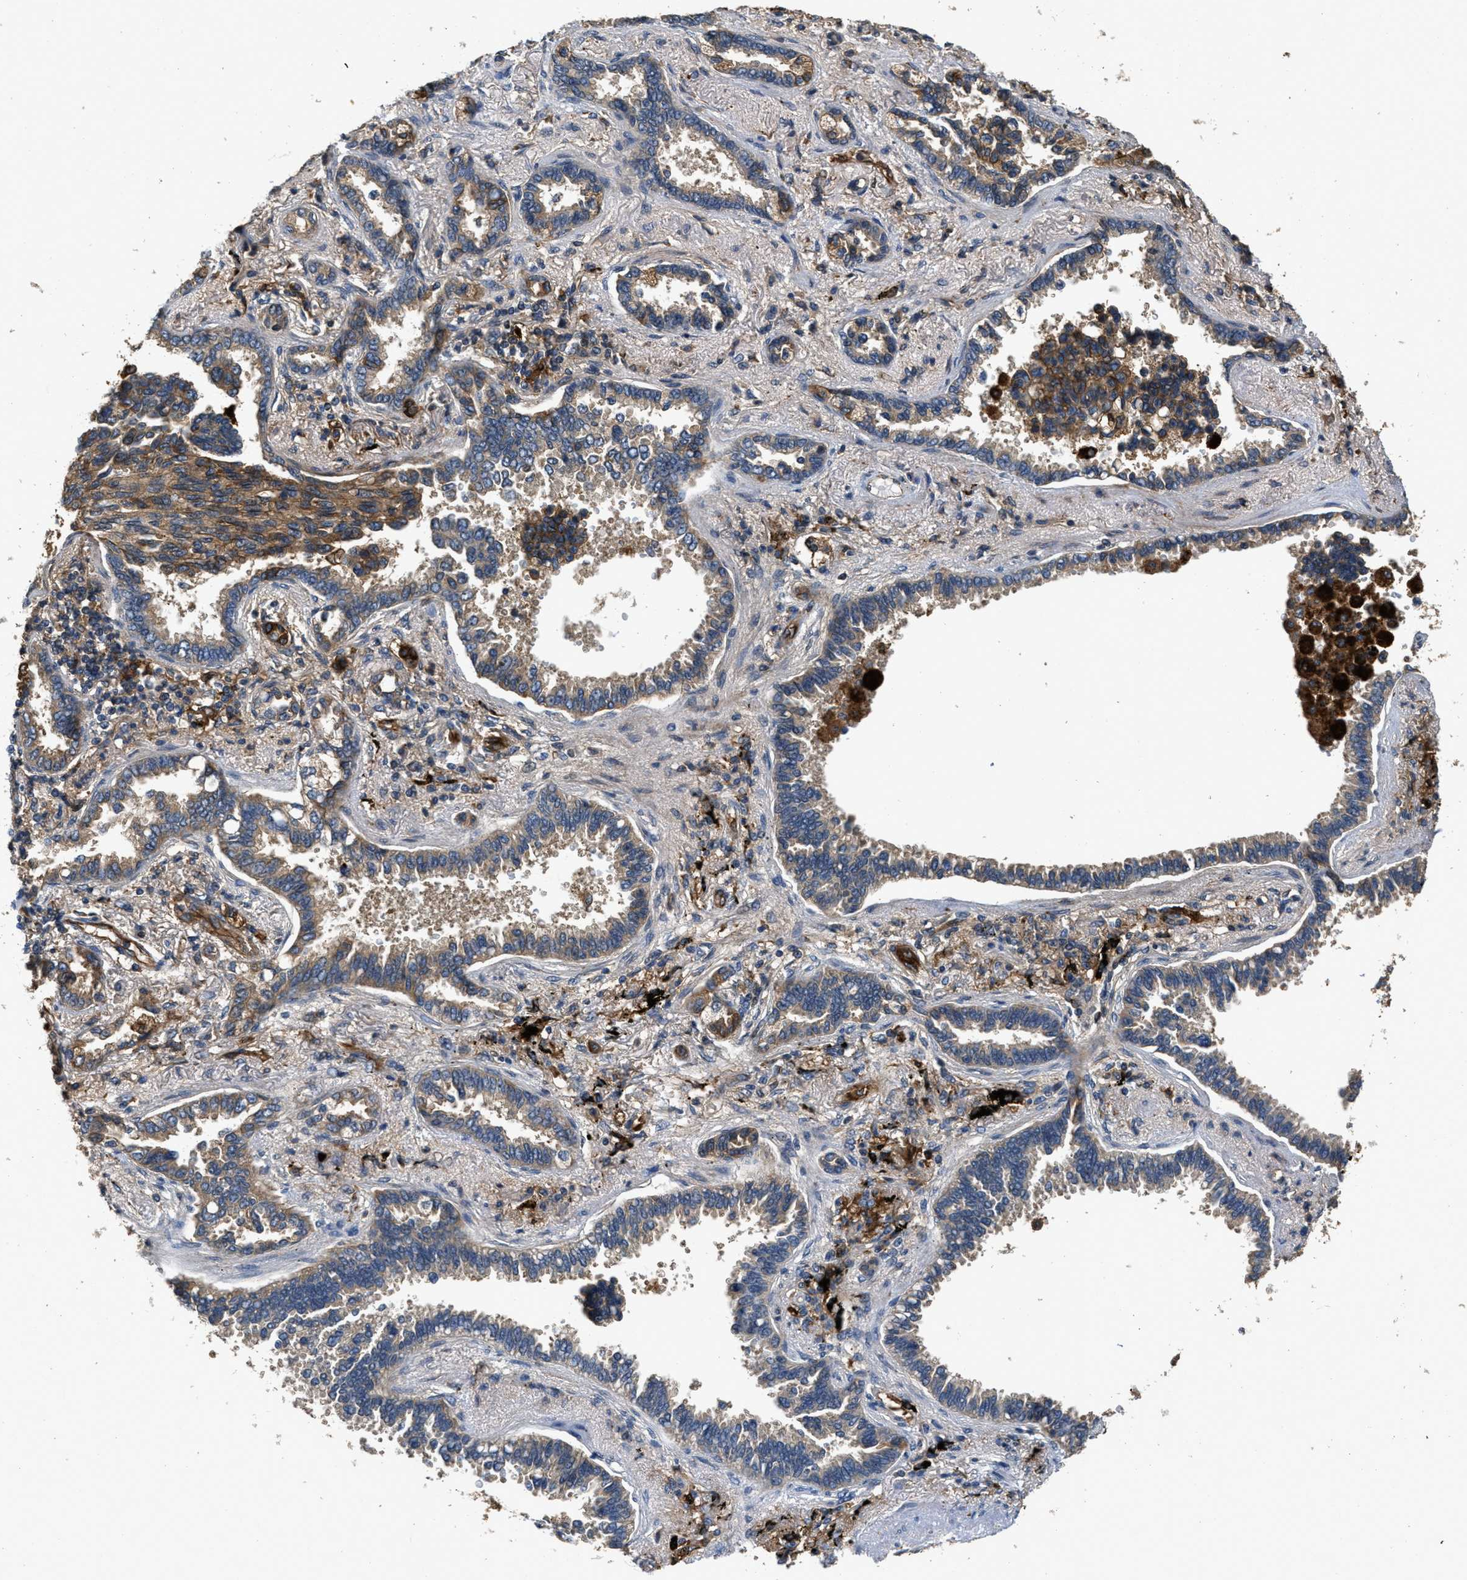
{"staining": {"intensity": "weak", "quantity": ">75%", "location": "cytoplasmic/membranous"}, "tissue": "lung cancer", "cell_type": "Tumor cells", "image_type": "cancer", "snomed": [{"axis": "morphology", "description": "Normal tissue, NOS"}, {"axis": "morphology", "description": "Adenocarcinoma, NOS"}, {"axis": "topography", "description": "Lung"}], "caption": "Immunohistochemical staining of human lung adenocarcinoma demonstrates weak cytoplasmic/membranous protein staining in approximately >75% of tumor cells. (IHC, brightfield microscopy, high magnification).", "gene": "OSMR", "patient": {"sex": "male", "age": 59}}